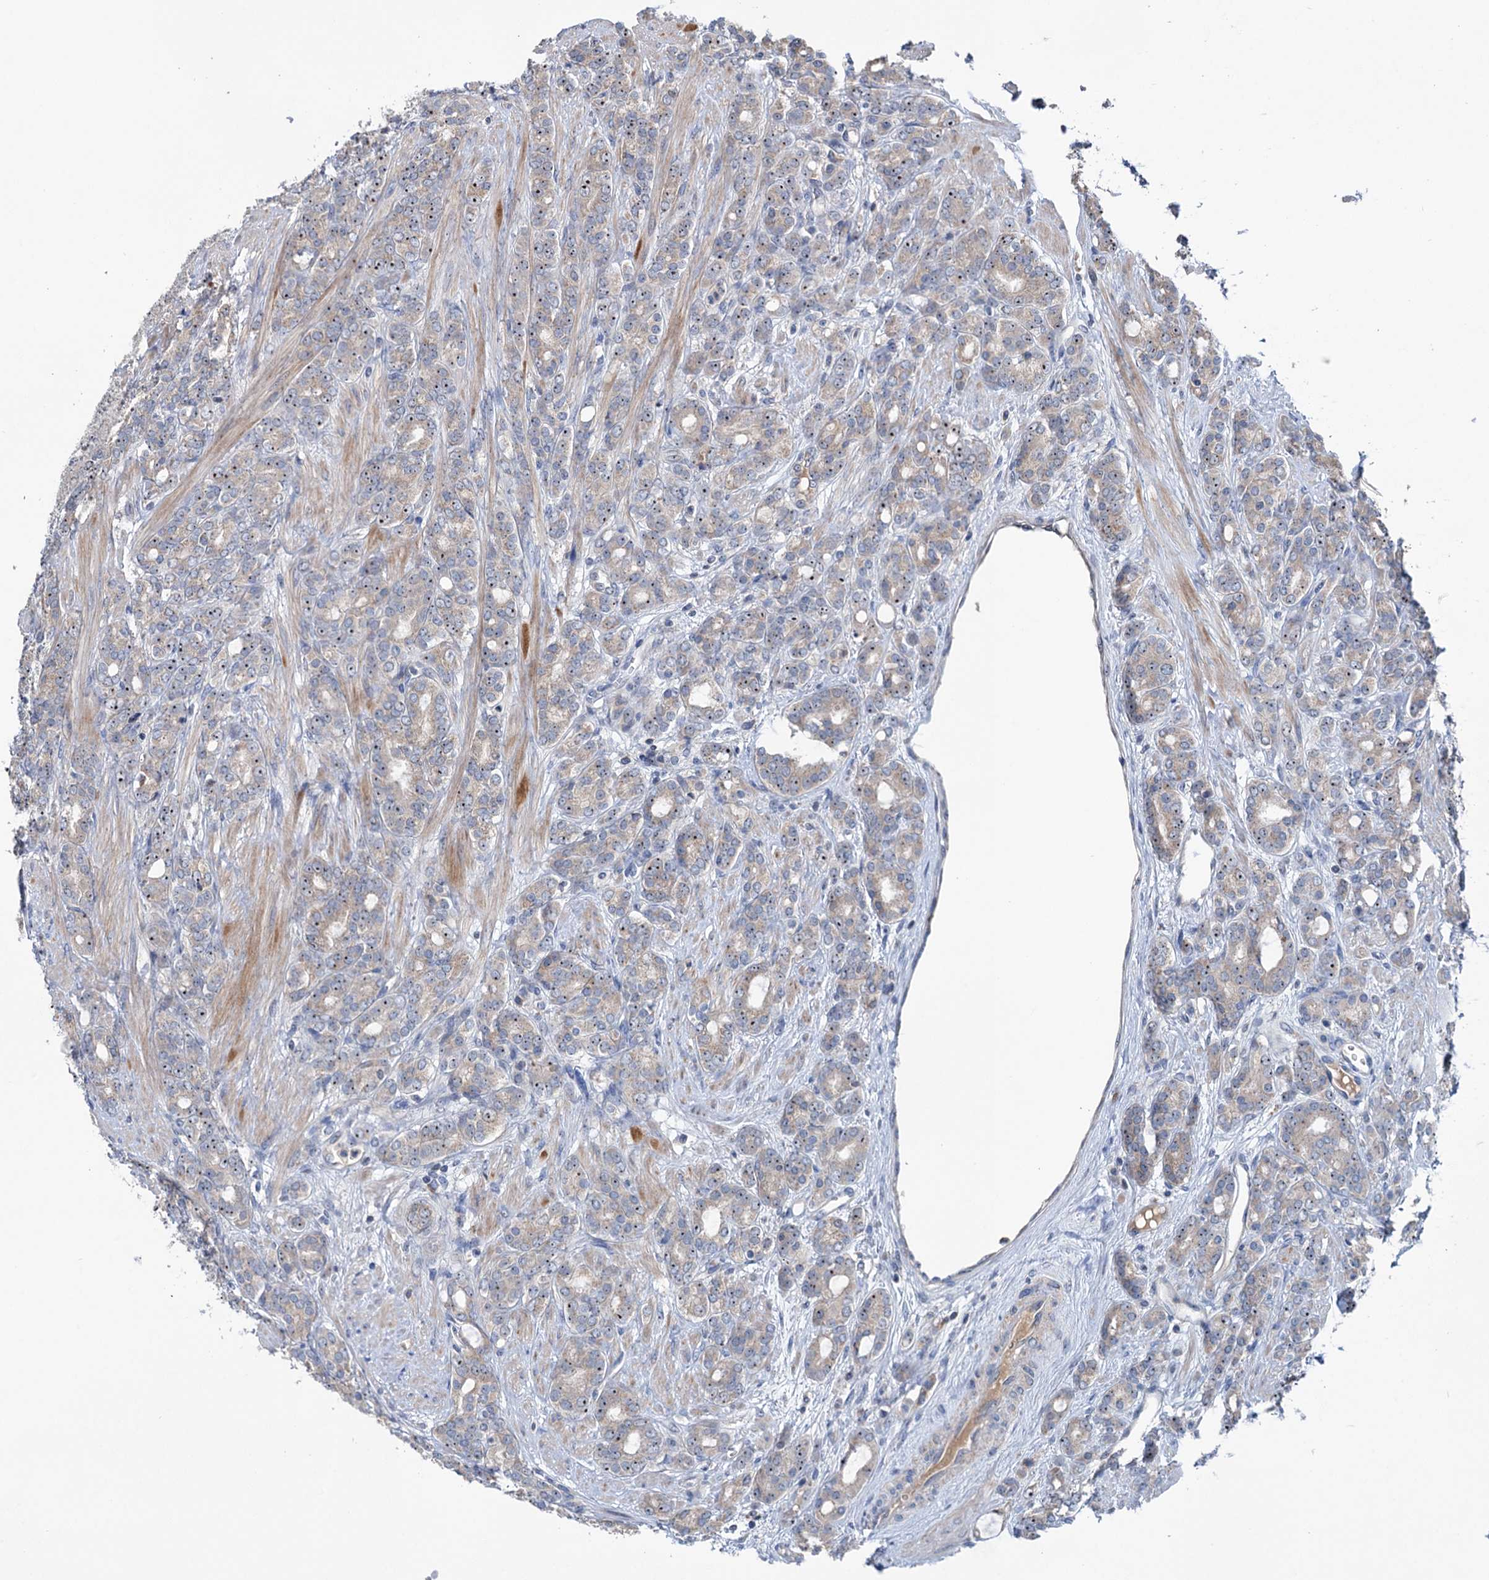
{"staining": {"intensity": "moderate", "quantity": "25%-75%", "location": "cytoplasmic/membranous,nuclear"}, "tissue": "prostate cancer", "cell_type": "Tumor cells", "image_type": "cancer", "snomed": [{"axis": "morphology", "description": "Adenocarcinoma, High grade"}, {"axis": "topography", "description": "Prostate"}], "caption": "This histopathology image displays prostate cancer (adenocarcinoma (high-grade)) stained with immunohistochemistry to label a protein in brown. The cytoplasmic/membranous and nuclear of tumor cells show moderate positivity for the protein. Nuclei are counter-stained blue.", "gene": "HTR3B", "patient": {"sex": "male", "age": 62}}